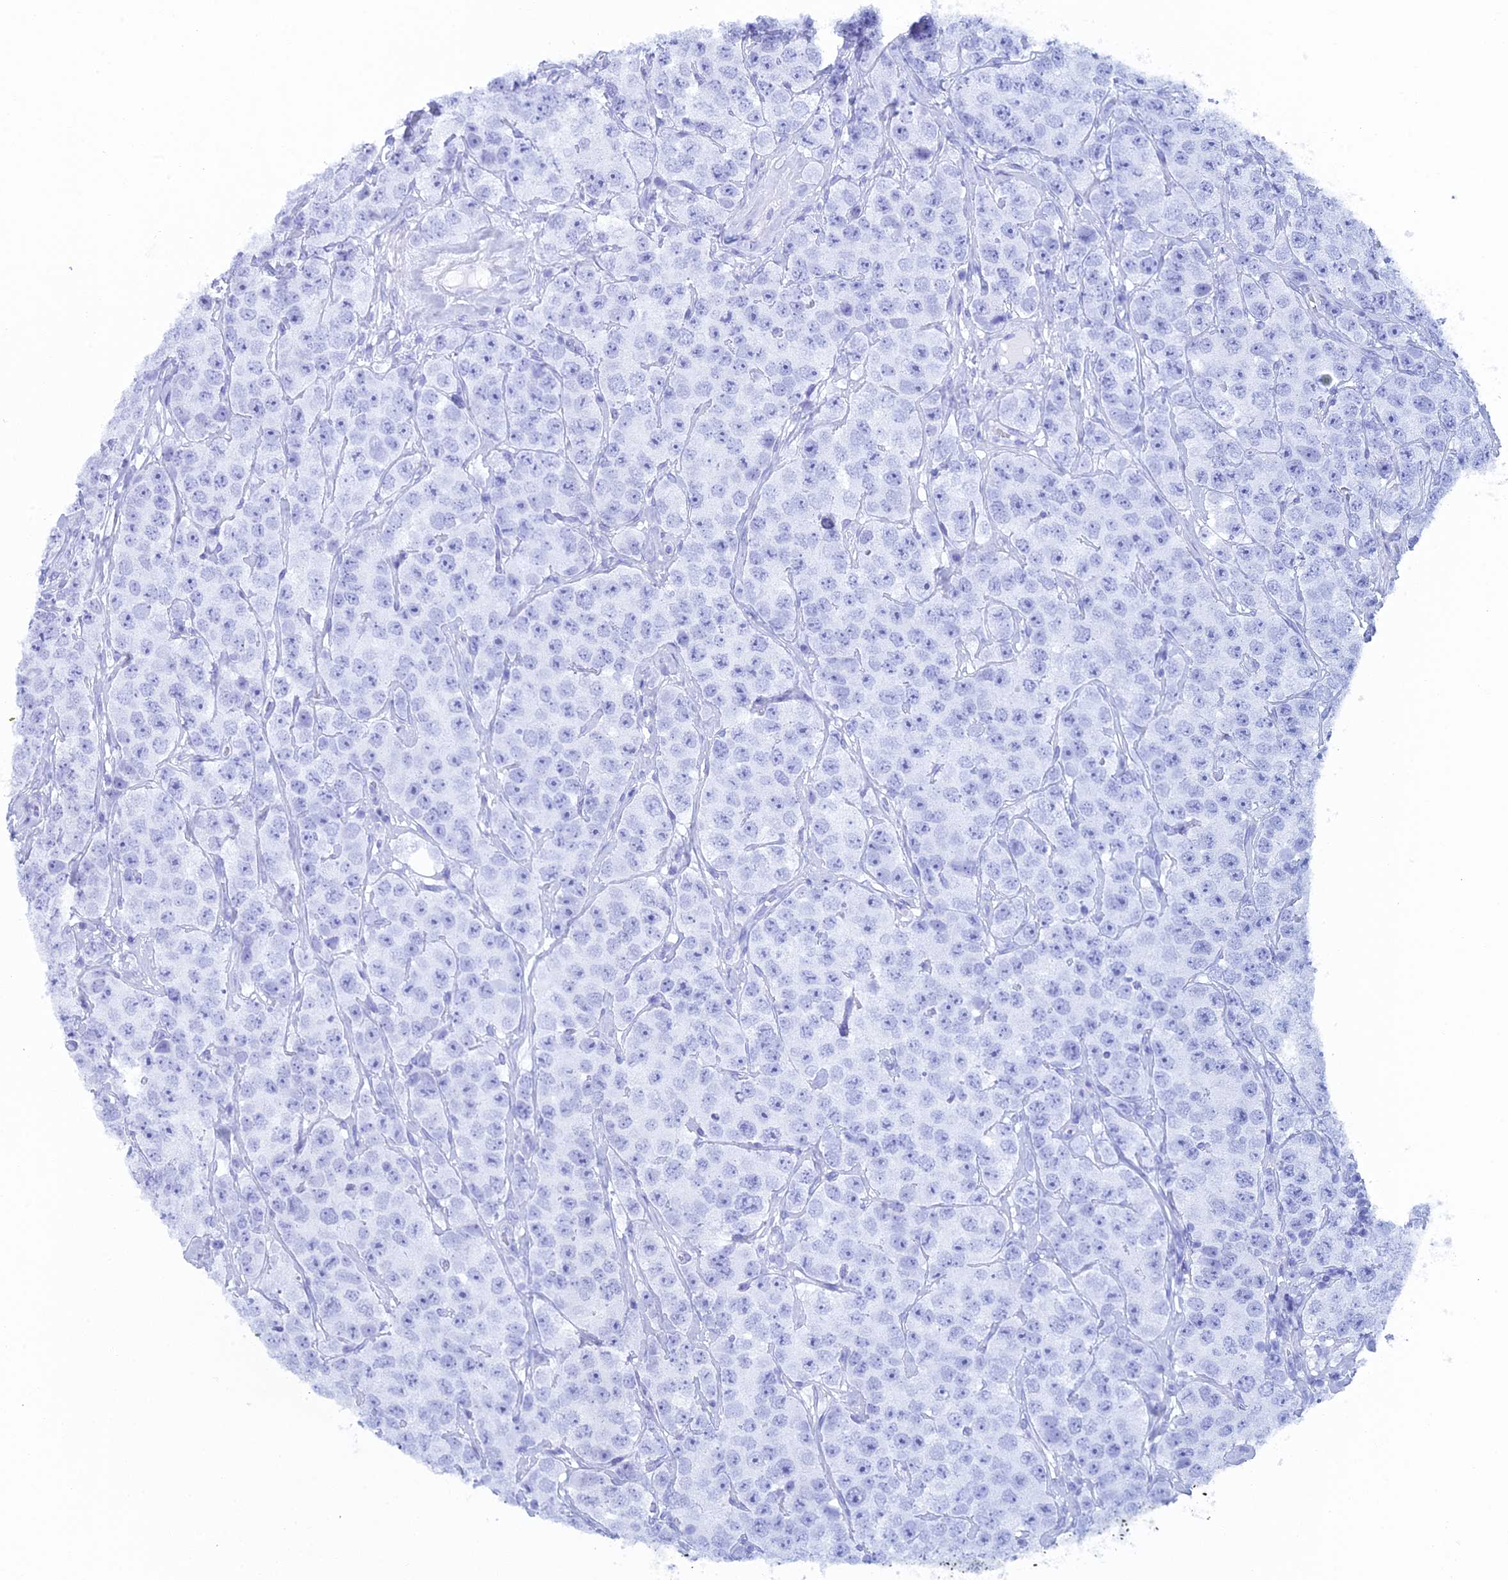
{"staining": {"intensity": "negative", "quantity": "none", "location": "none"}, "tissue": "testis cancer", "cell_type": "Tumor cells", "image_type": "cancer", "snomed": [{"axis": "morphology", "description": "Seminoma, NOS"}, {"axis": "topography", "description": "Testis"}], "caption": "Tumor cells show no significant protein expression in testis cancer.", "gene": "FERD3L", "patient": {"sex": "male", "age": 28}}